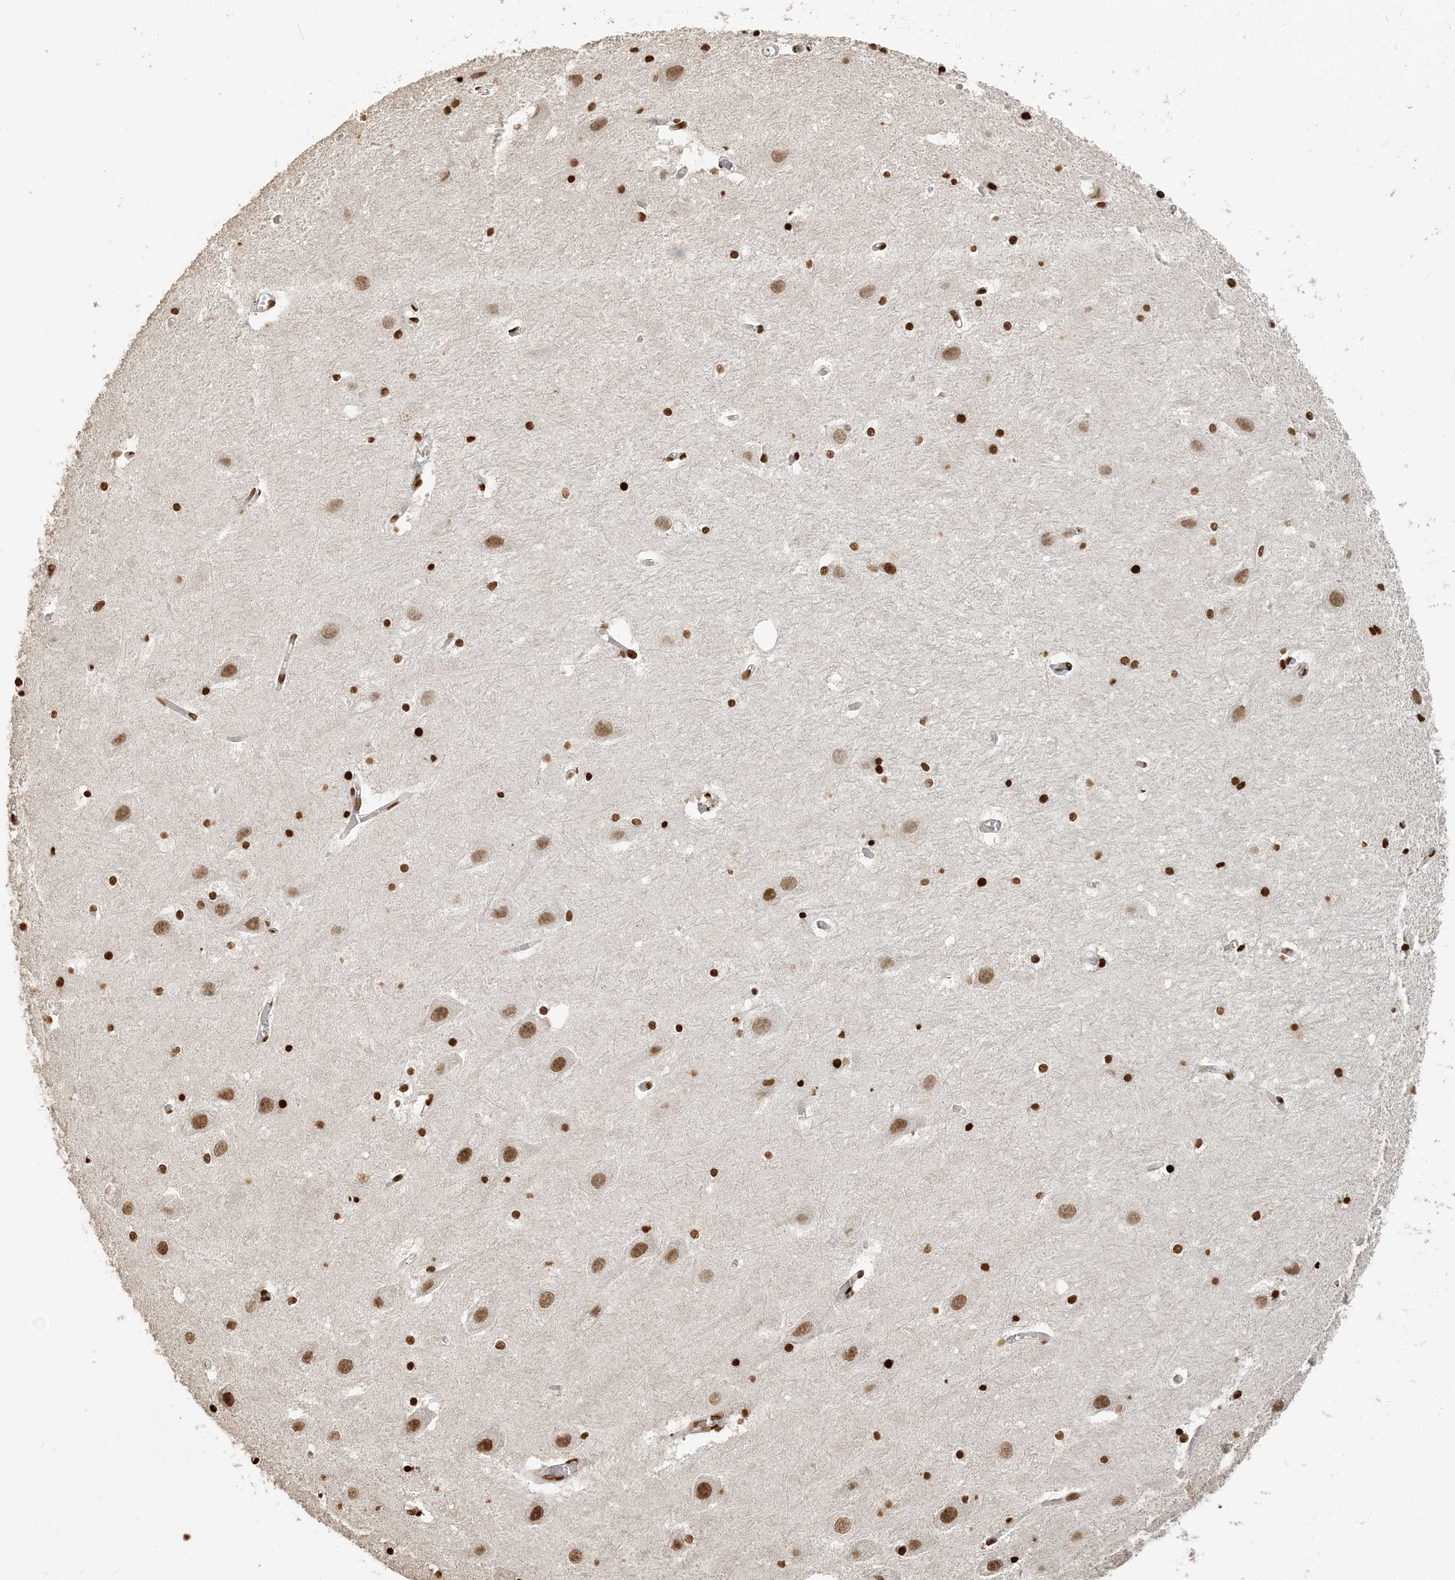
{"staining": {"intensity": "strong", "quantity": ">75%", "location": "nuclear"}, "tissue": "hippocampus", "cell_type": "Glial cells", "image_type": "normal", "snomed": [{"axis": "morphology", "description": "Normal tissue, NOS"}, {"axis": "topography", "description": "Hippocampus"}], "caption": "Brown immunohistochemical staining in unremarkable human hippocampus demonstrates strong nuclear positivity in approximately >75% of glial cells.", "gene": "H3", "patient": {"sex": "female", "age": 52}}